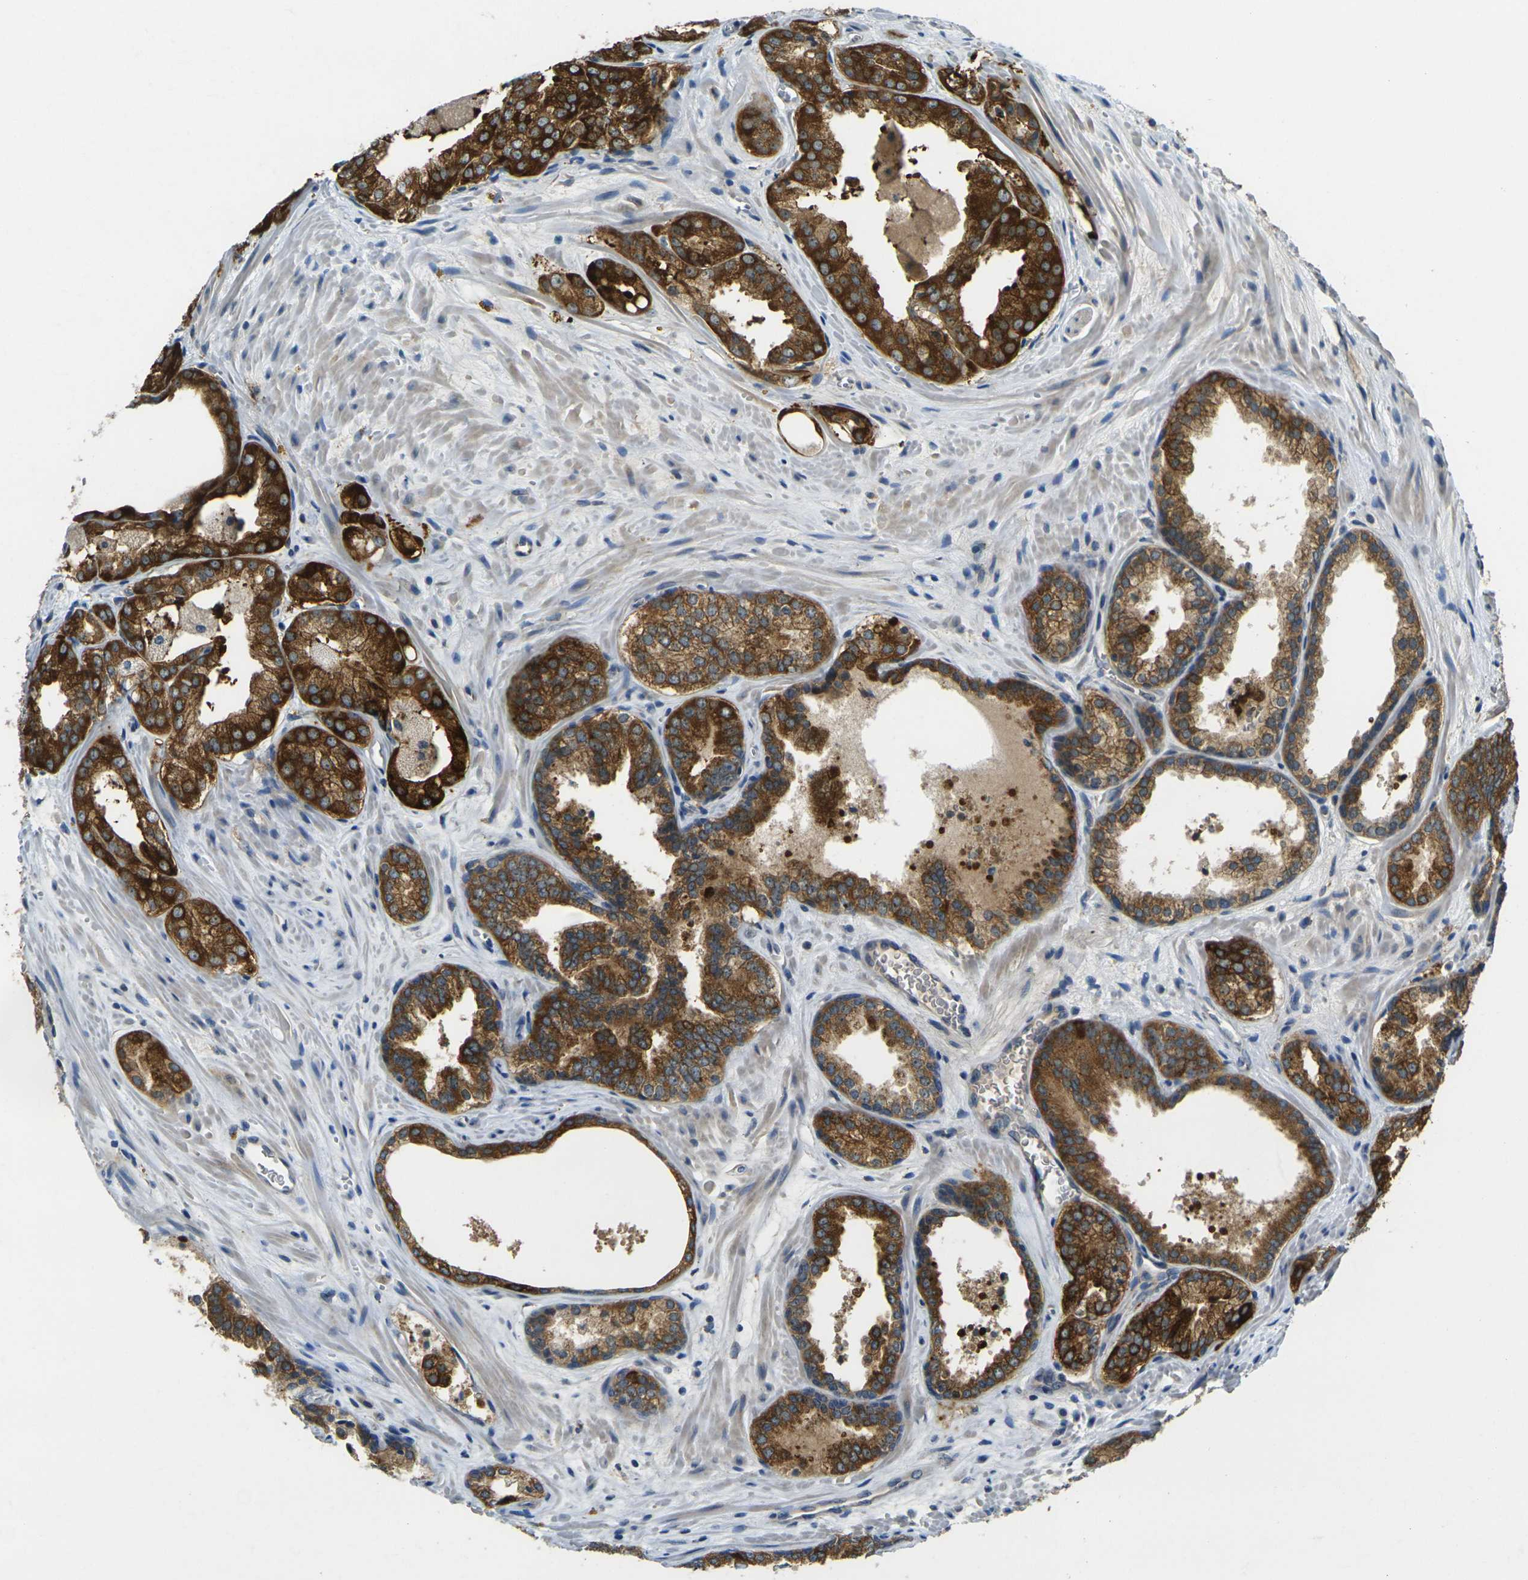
{"staining": {"intensity": "strong", "quantity": ">75%", "location": "cytoplasmic/membranous"}, "tissue": "prostate cancer", "cell_type": "Tumor cells", "image_type": "cancer", "snomed": [{"axis": "morphology", "description": "Adenocarcinoma, Low grade"}, {"axis": "topography", "description": "Prostate"}], "caption": "This micrograph exhibits immunohistochemistry staining of human prostate cancer (adenocarcinoma (low-grade)), with high strong cytoplasmic/membranous staining in about >75% of tumor cells.", "gene": "GNA12", "patient": {"sex": "male", "age": 60}}